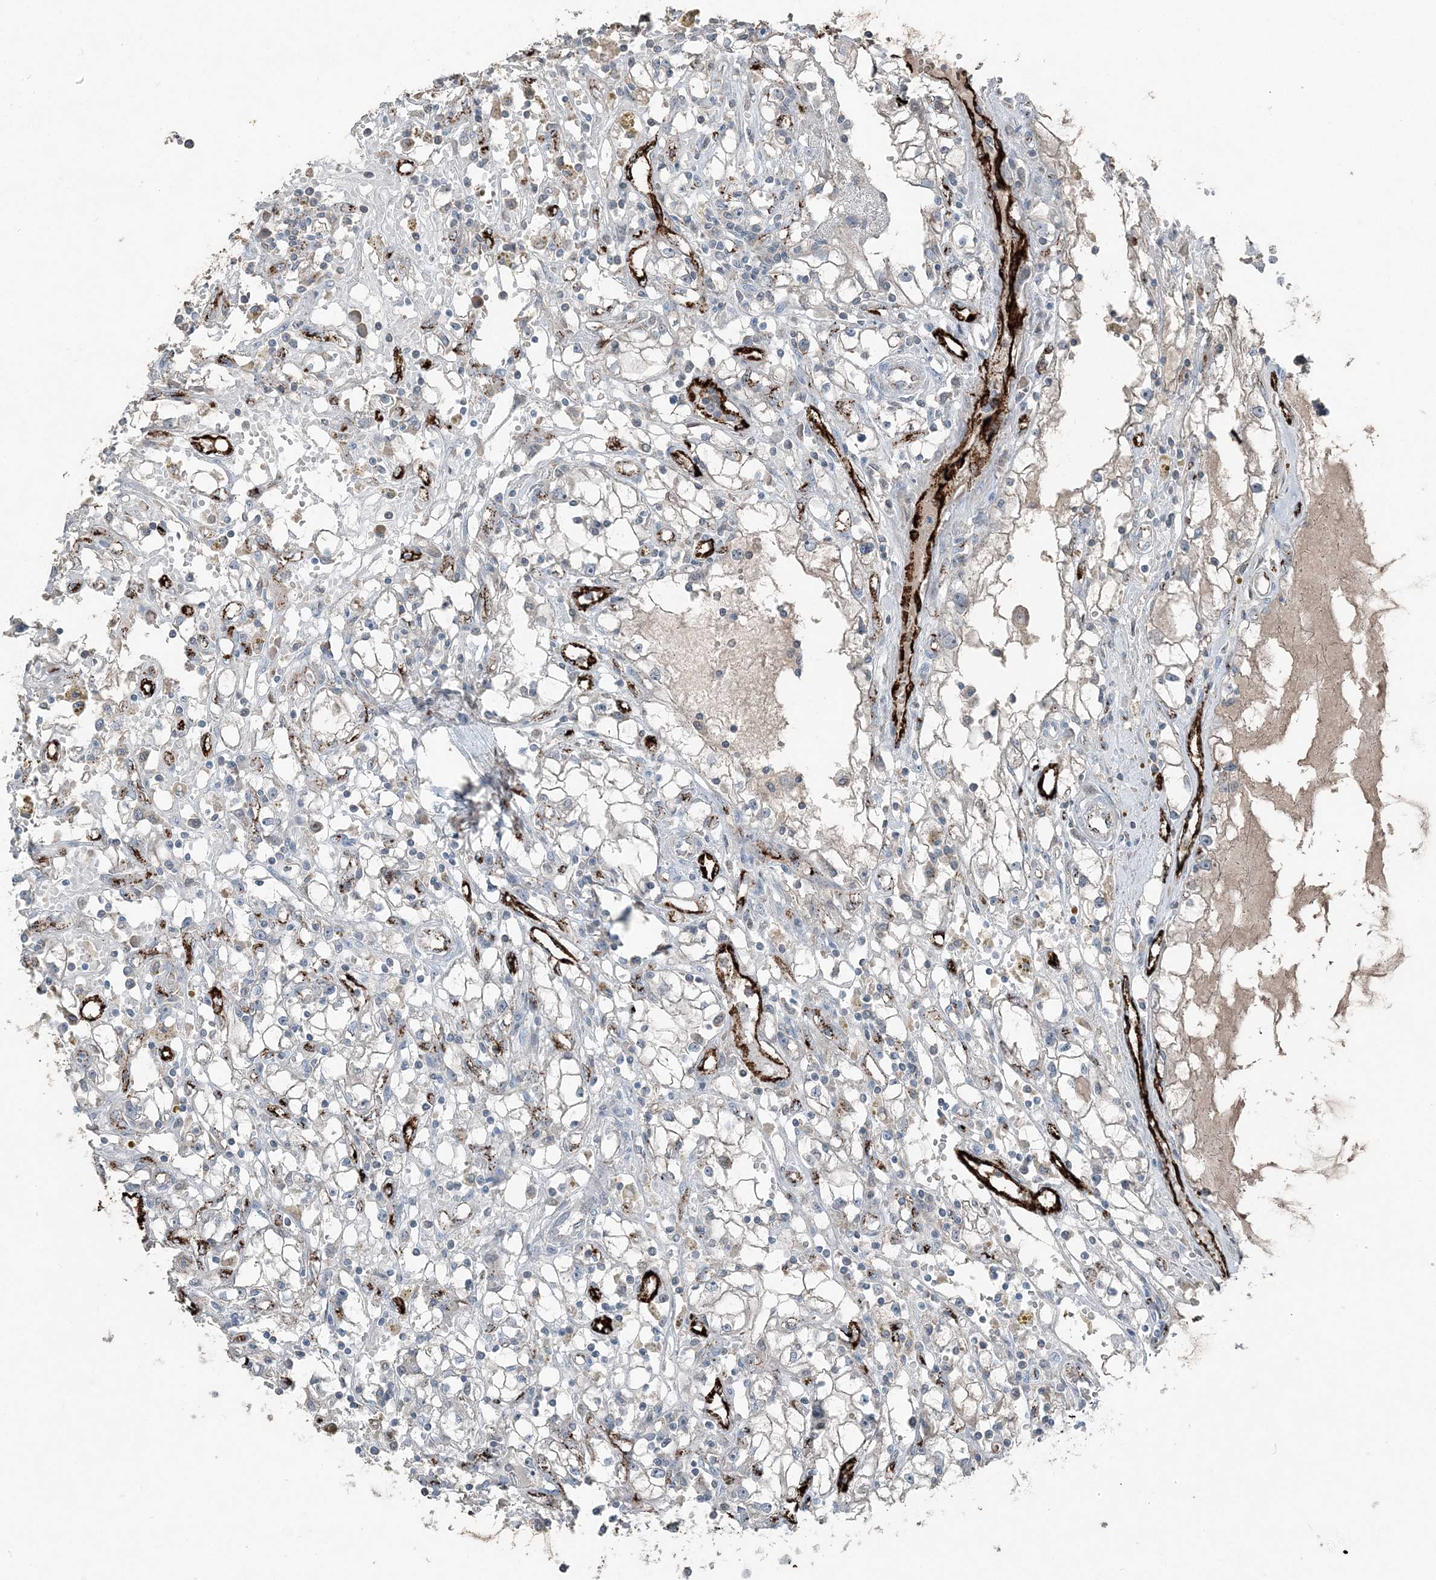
{"staining": {"intensity": "negative", "quantity": "none", "location": "none"}, "tissue": "renal cancer", "cell_type": "Tumor cells", "image_type": "cancer", "snomed": [{"axis": "morphology", "description": "Adenocarcinoma, NOS"}, {"axis": "topography", "description": "Kidney"}], "caption": "This is an immunohistochemistry photomicrograph of adenocarcinoma (renal). There is no positivity in tumor cells.", "gene": "ELOVL7", "patient": {"sex": "male", "age": 56}}